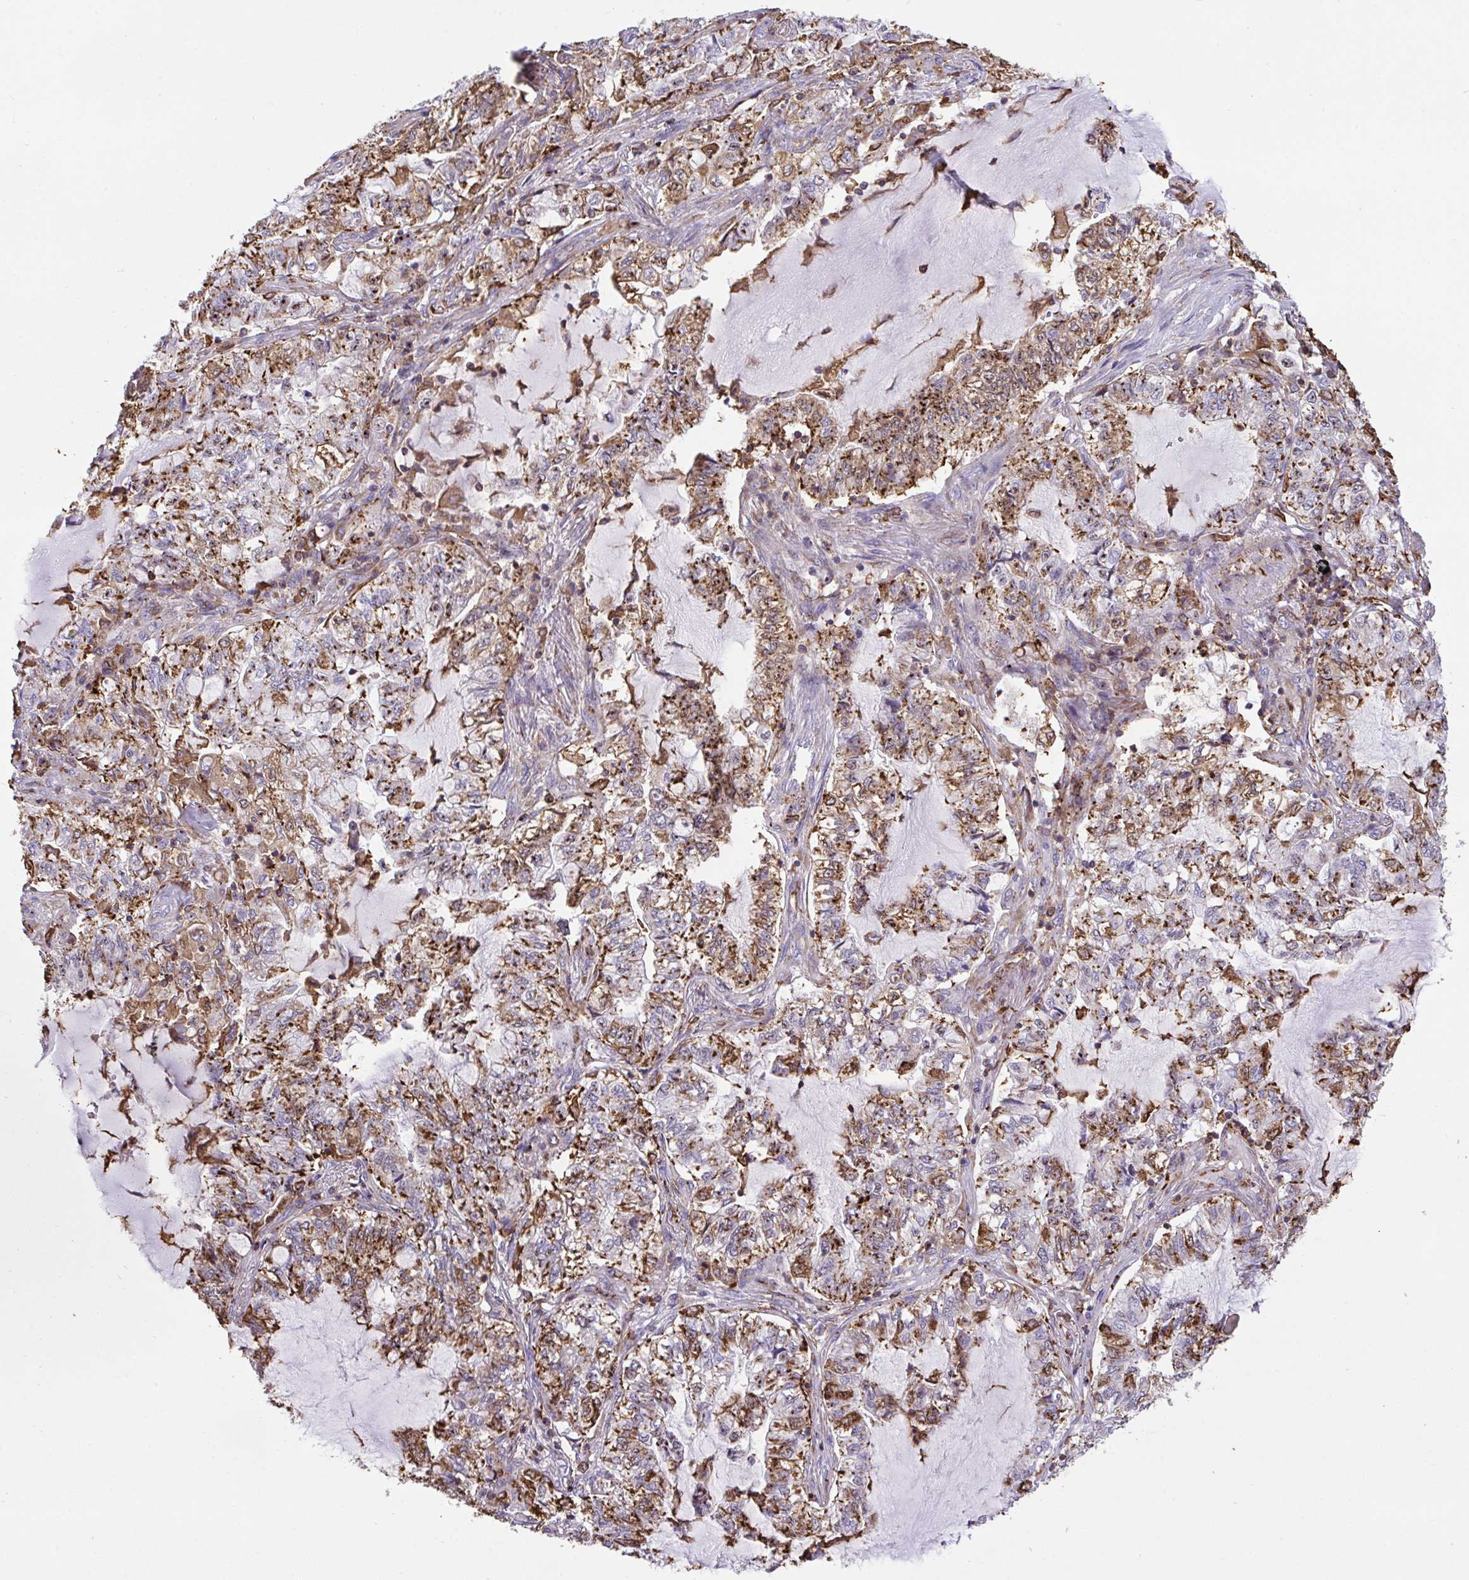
{"staining": {"intensity": "strong", "quantity": ">75%", "location": "cytoplasmic/membranous"}, "tissue": "lung cancer", "cell_type": "Tumor cells", "image_type": "cancer", "snomed": [{"axis": "morphology", "description": "Adenocarcinoma, NOS"}, {"axis": "topography", "description": "Lymph node"}, {"axis": "topography", "description": "Lung"}], "caption": "Strong cytoplasmic/membranous positivity for a protein is present in about >75% of tumor cells of lung adenocarcinoma using immunohistochemistry.", "gene": "PPIH", "patient": {"sex": "male", "age": 66}}